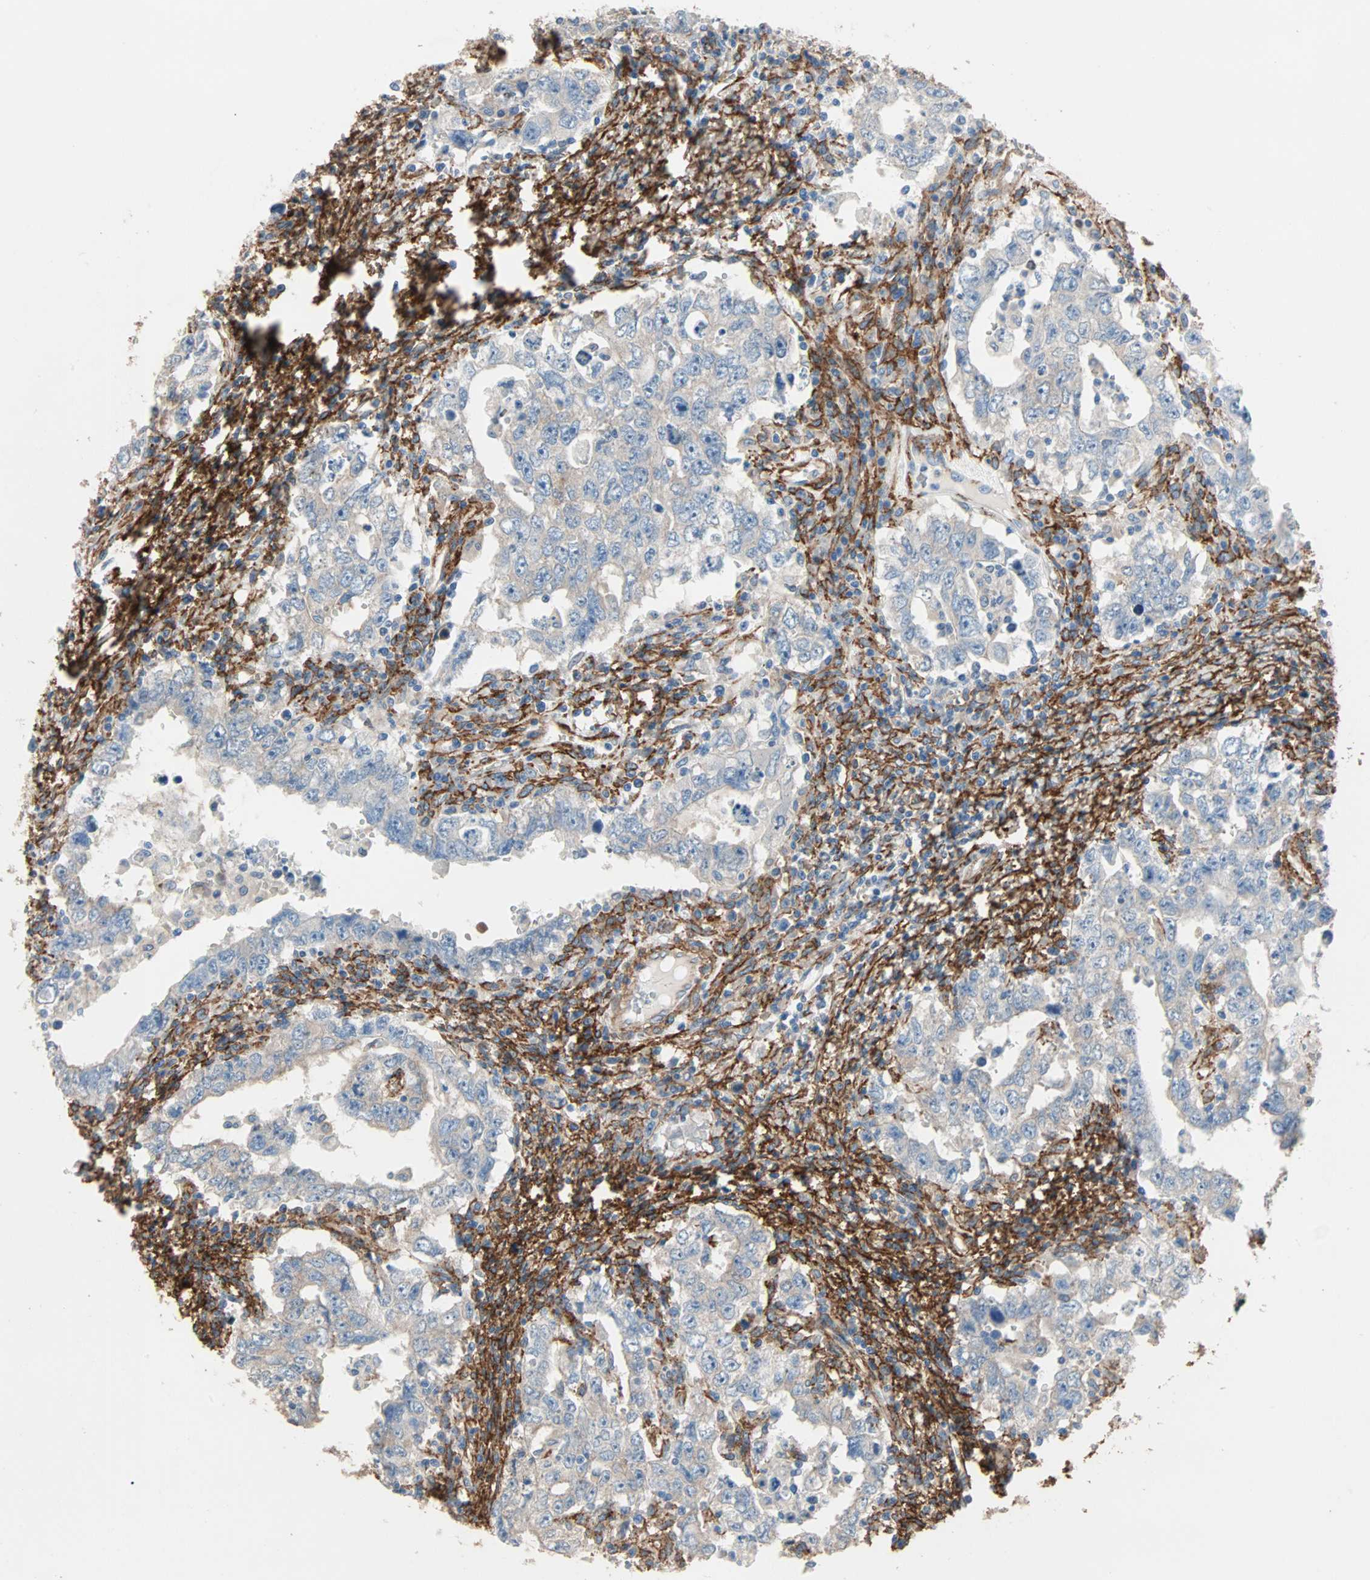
{"staining": {"intensity": "weak", "quantity": ">75%", "location": "cytoplasmic/membranous"}, "tissue": "testis cancer", "cell_type": "Tumor cells", "image_type": "cancer", "snomed": [{"axis": "morphology", "description": "Carcinoma, Embryonal, NOS"}, {"axis": "topography", "description": "Testis"}], "caption": "This histopathology image displays immunohistochemistry (IHC) staining of human testis embryonal carcinoma, with low weak cytoplasmic/membranous staining in about >75% of tumor cells.", "gene": "EPB41L2", "patient": {"sex": "male", "age": 26}}